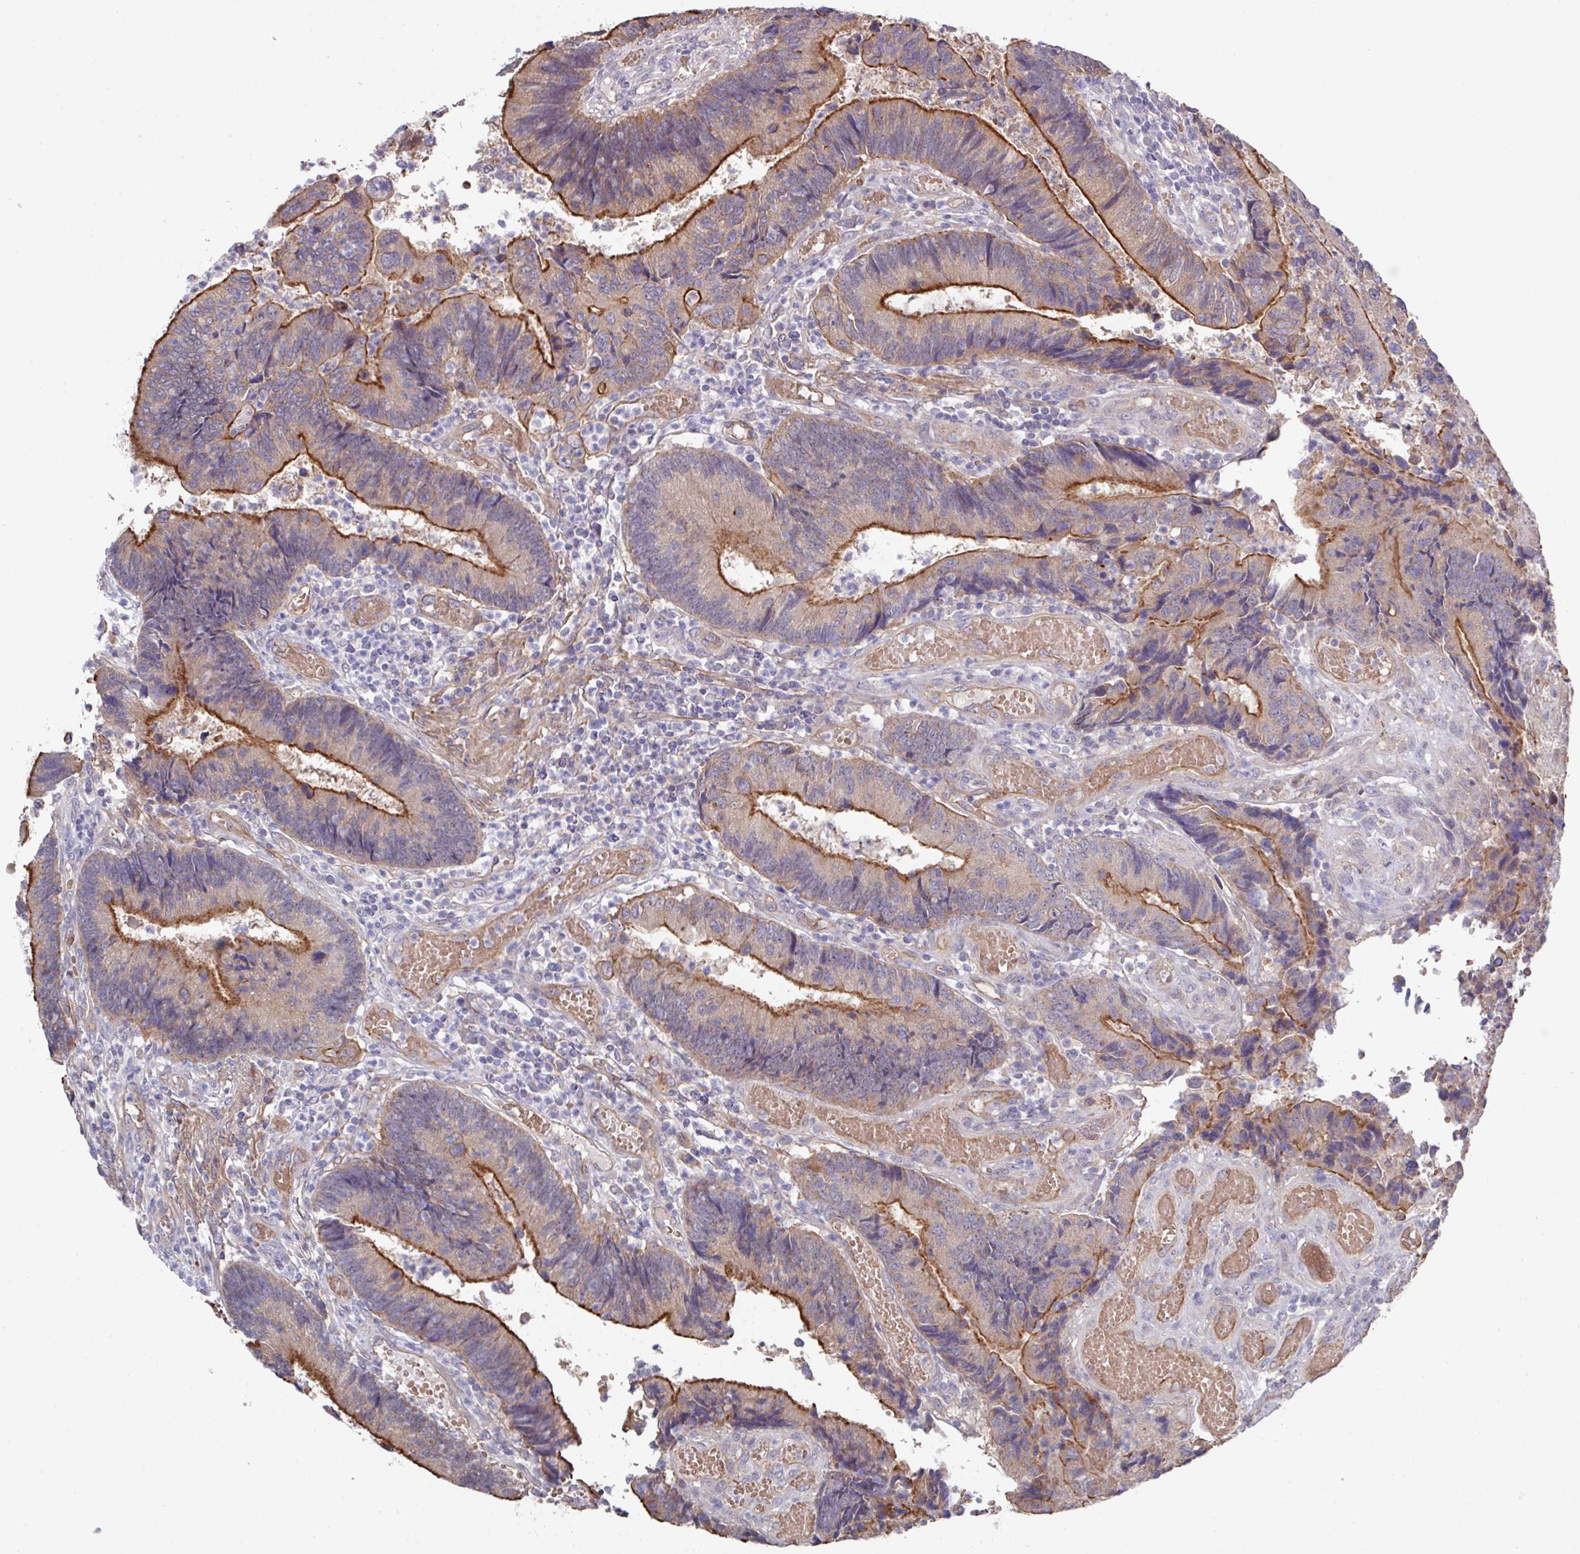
{"staining": {"intensity": "strong", "quantity": "25%-75%", "location": "cytoplasmic/membranous"}, "tissue": "colorectal cancer", "cell_type": "Tumor cells", "image_type": "cancer", "snomed": [{"axis": "morphology", "description": "Adenocarcinoma, NOS"}, {"axis": "topography", "description": "Colon"}], "caption": "The immunohistochemical stain labels strong cytoplasmic/membranous positivity in tumor cells of colorectal adenocarcinoma tissue. (brown staining indicates protein expression, while blue staining denotes nuclei).", "gene": "PRR5", "patient": {"sex": "female", "age": 67}}